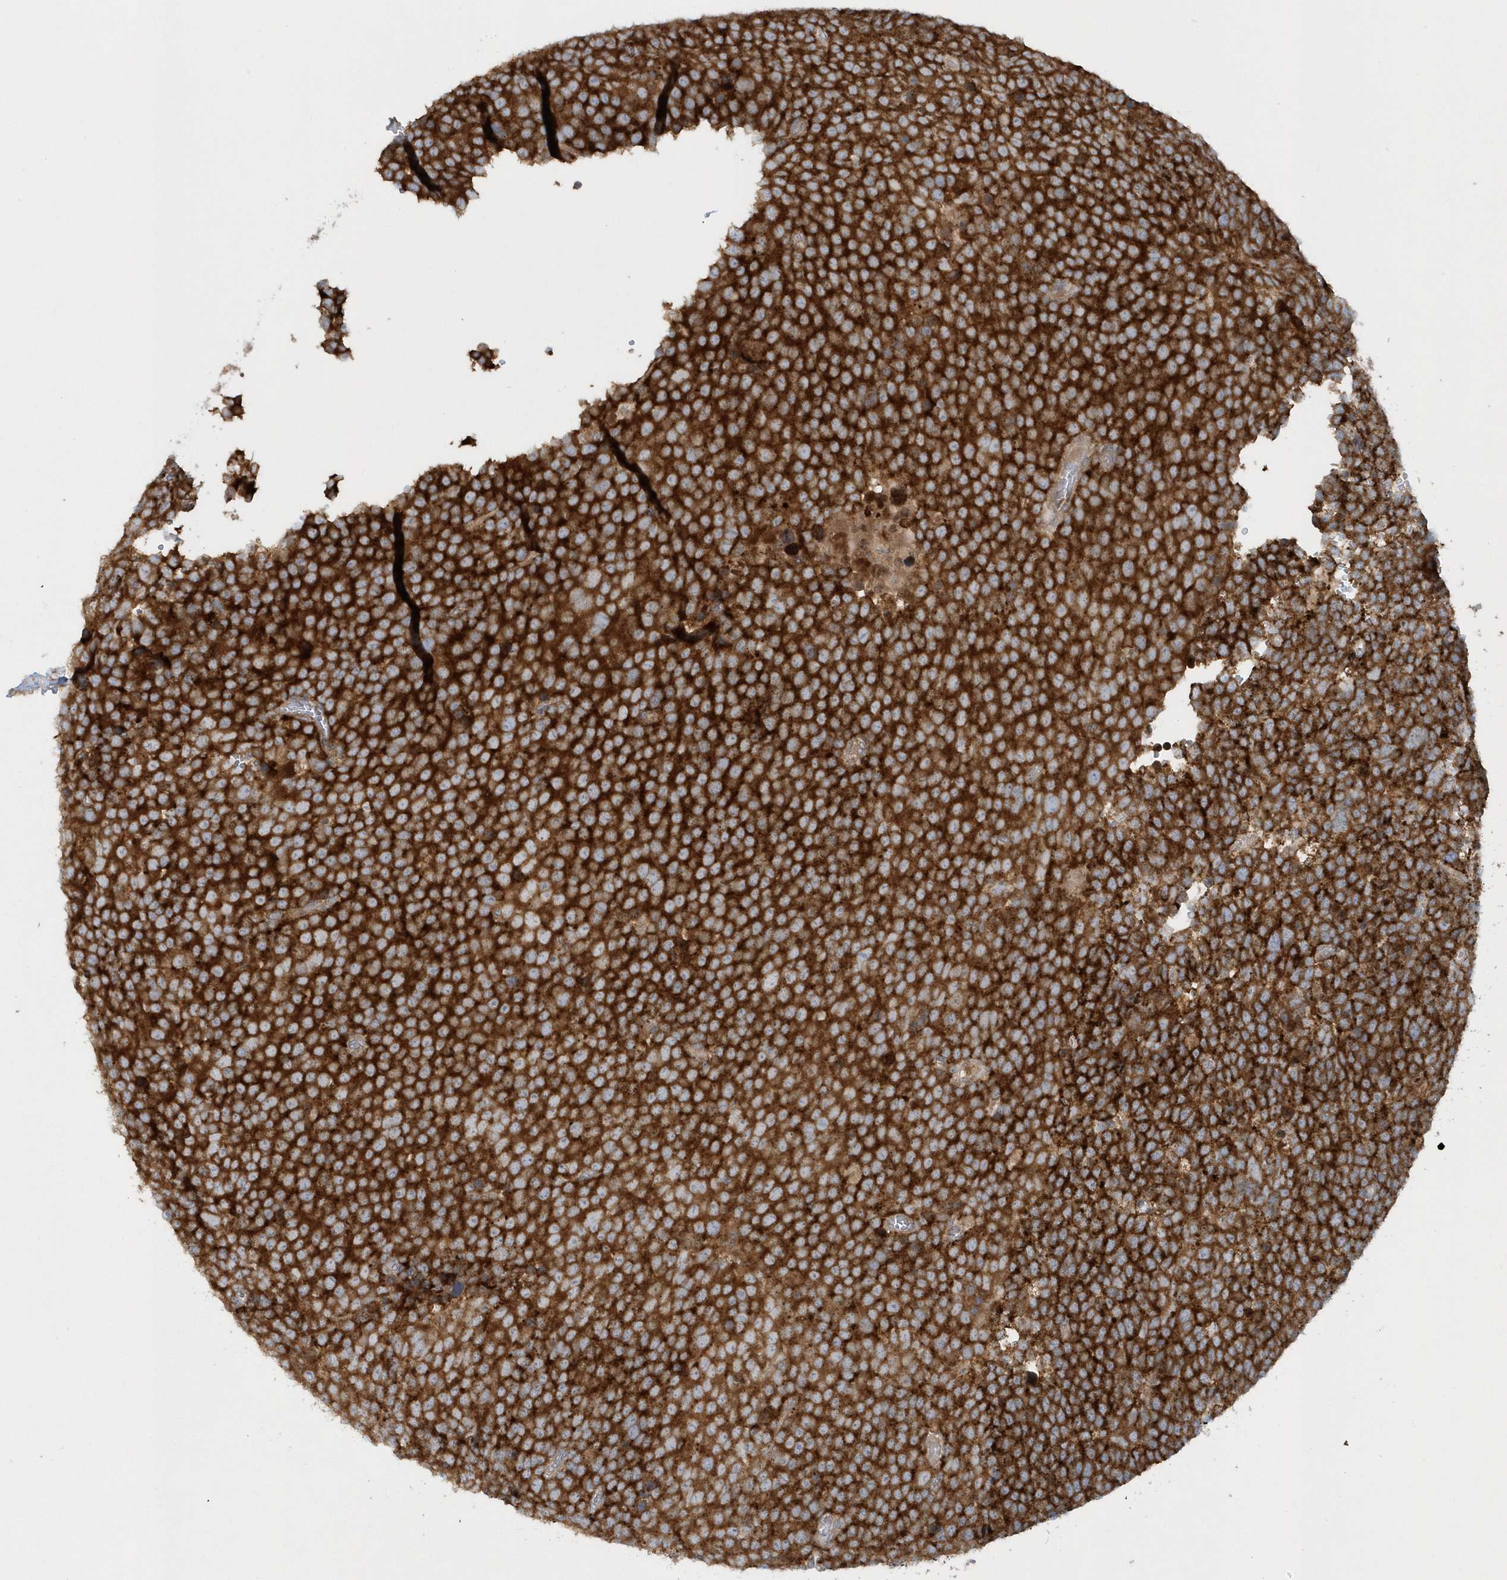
{"staining": {"intensity": "strong", "quantity": ">75%", "location": "cytoplasmic/membranous"}, "tissue": "testis cancer", "cell_type": "Tumor cells", "image_type": "cancer", "snomed": [{"axis": "morphology", "description": "Seminoma, NOS"}, {"axis": "topography", "description": "Testis"}], "caption": "Human testis cancer (seminoma) stained with a protein marker reveals strong staining in tumor cells.", "gene": "CNOT10", "patient": {"sex": "male", "age": 71}}